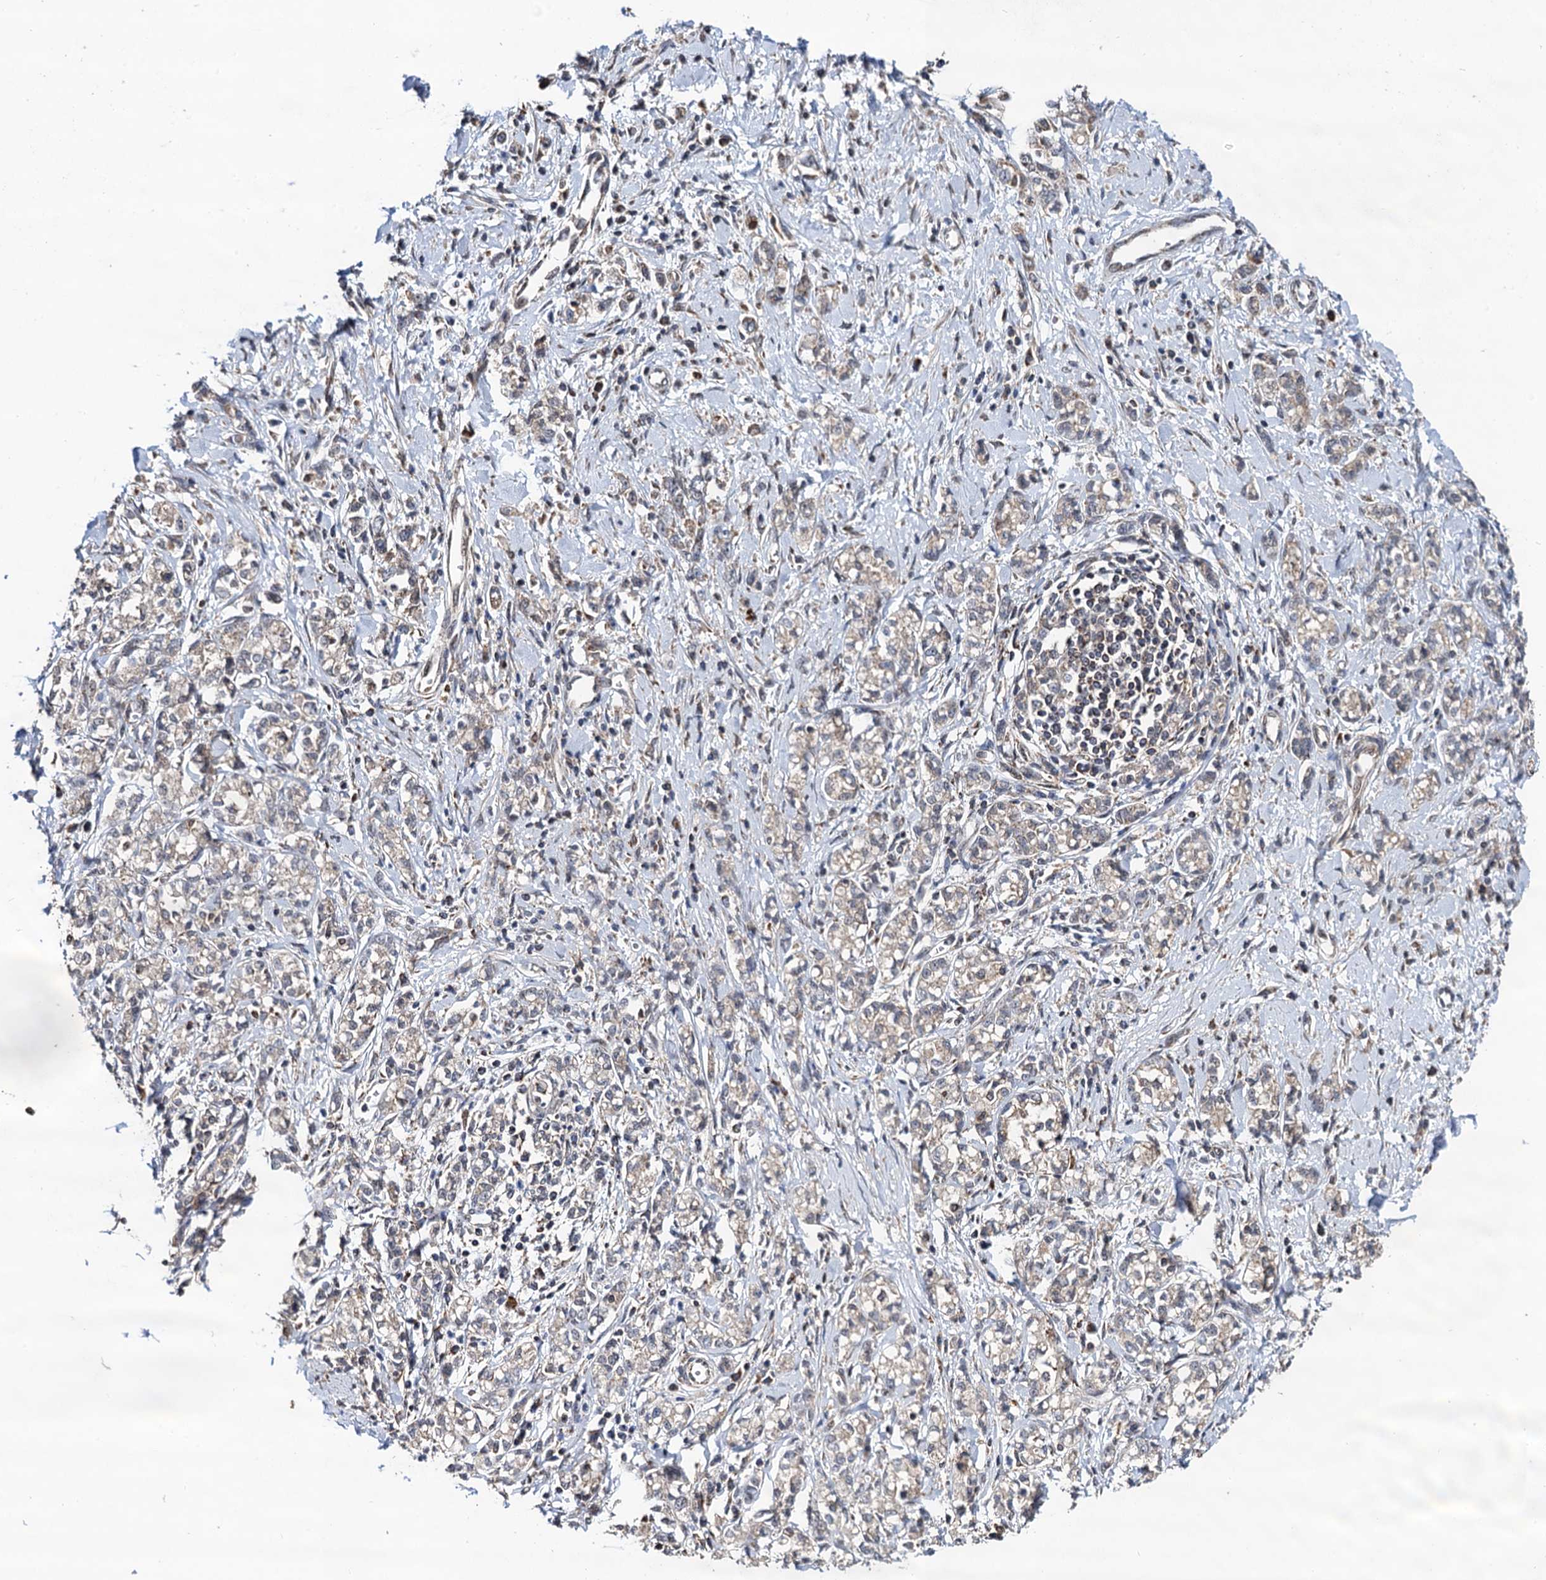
{"staining": {"intensity": "weak", "quantity": "<25%", "location": "cytoplasmic/membranous"}, "tissue": "stomach cancer", "cell_type": "Tumor cells", "image_type": "cancer", "snomed": [{"axis": "morphology", "description": "Adenocarcinoma, NOS"}, {"axis": "topography", "description": "Stomach"}], "caption": "The photomicrograph shows no staining of tumor cells in stomach cancer. Brightfield microscopy of immunohistochemistry stained with DAB (brown) and hematoxylin (blue), captured at high magnification.", "gene": "CMPK2", "patient": {"sex": "female", "age": 76}}